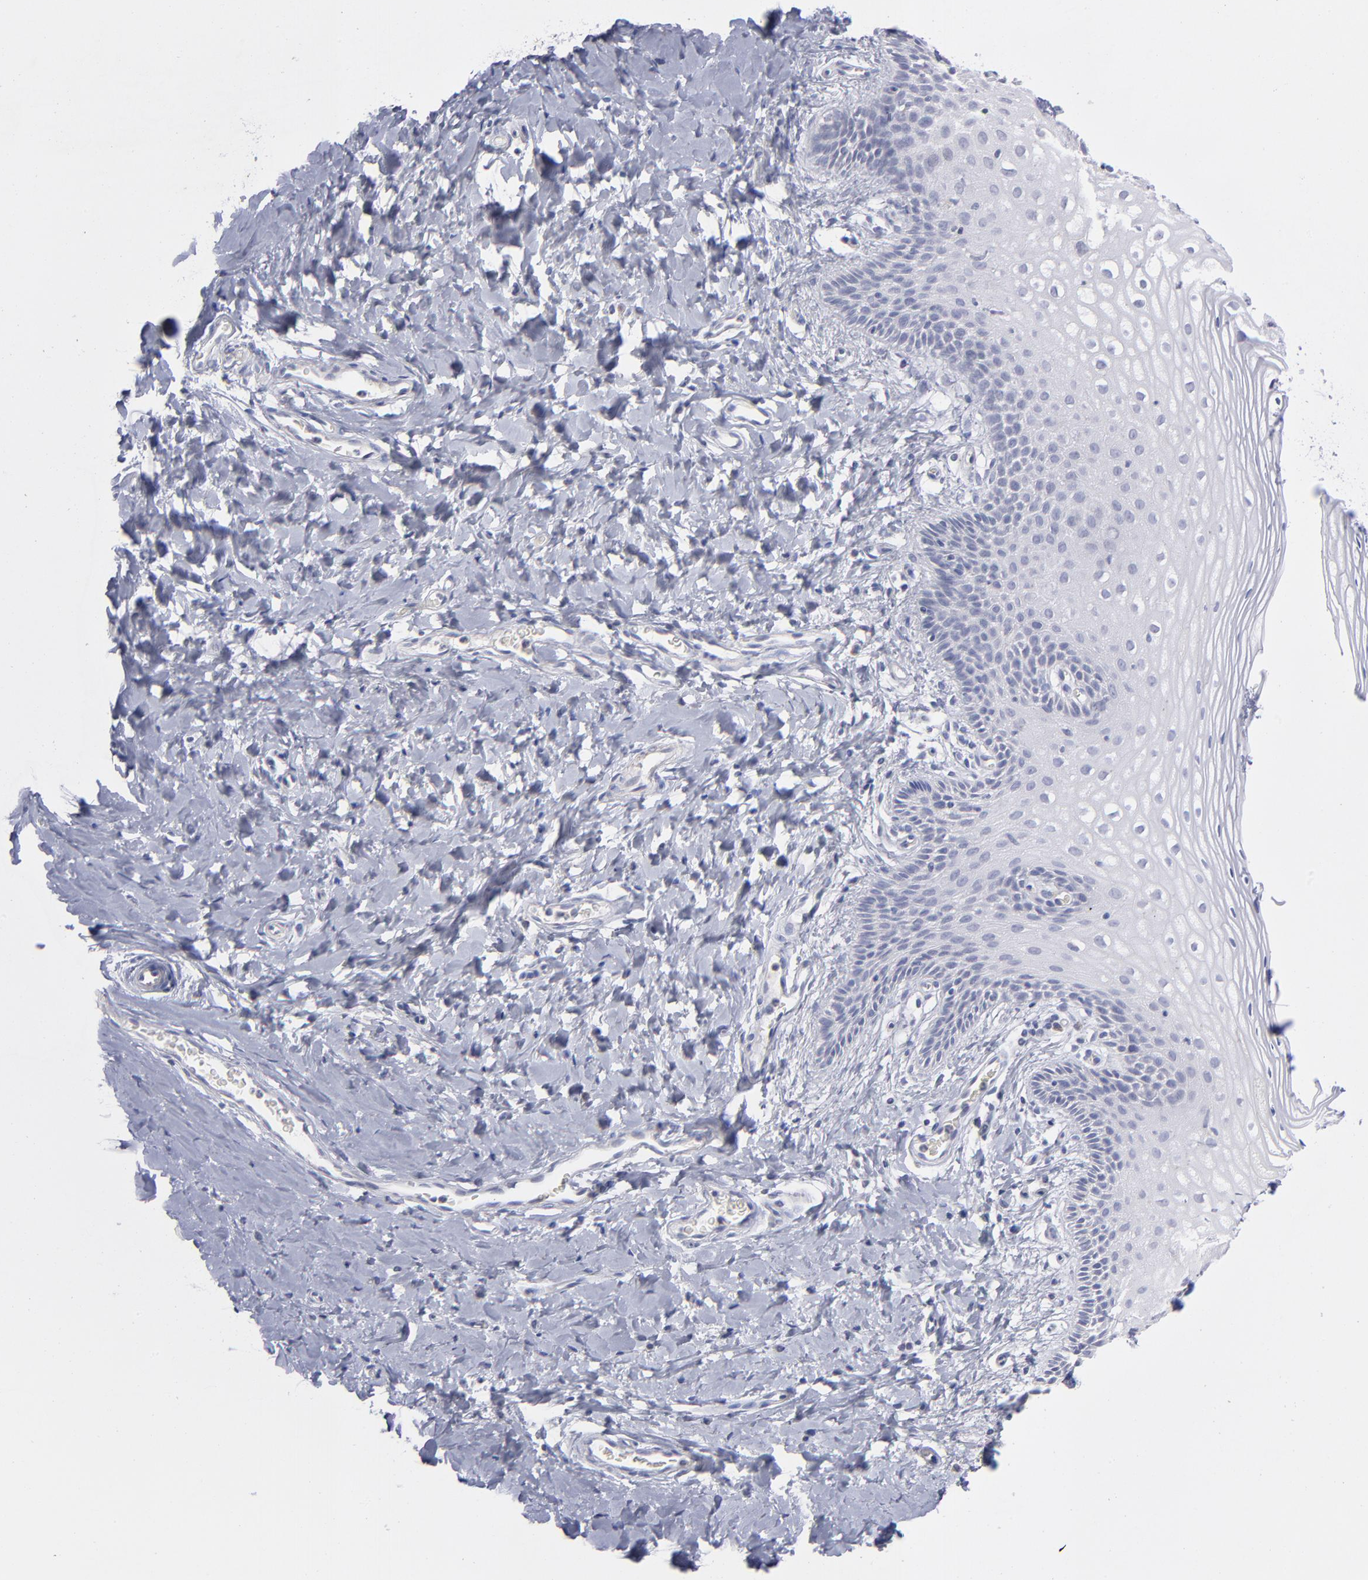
{"staining": {"intensity": "negative", "quantity": "none", "location": "none"}, "tissue": "vagina", "cell_type": "Squamous epithelial cells", "image_type": "normal", "snomed": [{"axis": "morphology", "description": "Normal tissue, NOS"}, {"axis": "topography", "description": "Vagina"}], "caption": "The photomicrograph demonstrates no staining of squamous epithelial cells in benign vagina.", "gene": "MTHFD2", "patient": {"sex": "female", "age": 55}}